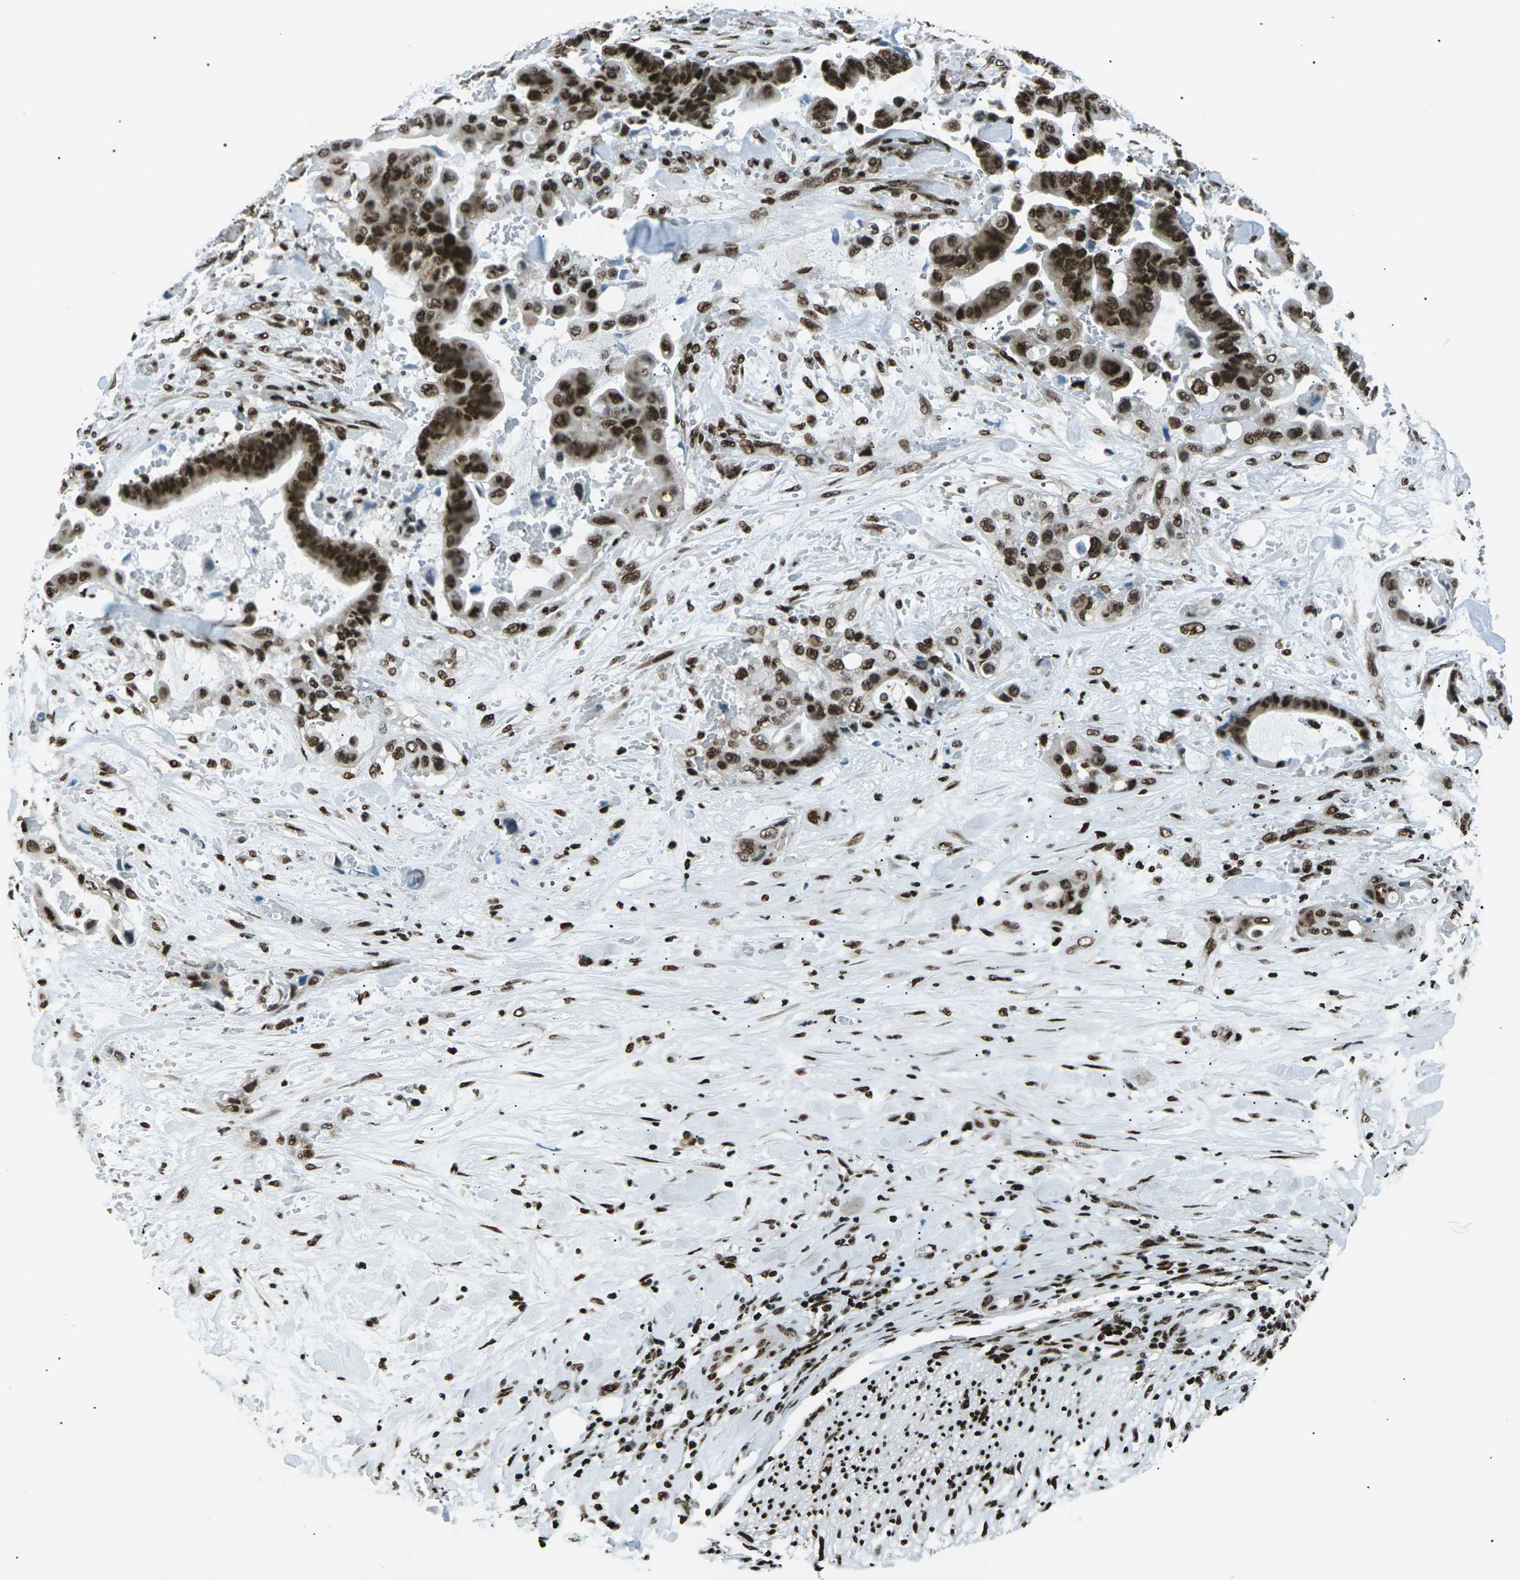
{"staining": {"intensity": "strong", "quantity": ">75%", "location": "nuclear"}, "tissue": "liver cancer", "cell_type": "Tumor cells", "image_type": "cancer", "snomed": [{"axis": "morphology", "description": "Cholangiocarcinoma"}, {"axis": "topography", "description": "Liver"}], "caption": "Immunohistochemical staining of human liver cancer (cholangiocarcinoma) exhibits strong nuclear protein expression in approximately >75% of tumor cells.", "gene": "HNRNPK", "patient": {"sex": "female", "age": 61}}